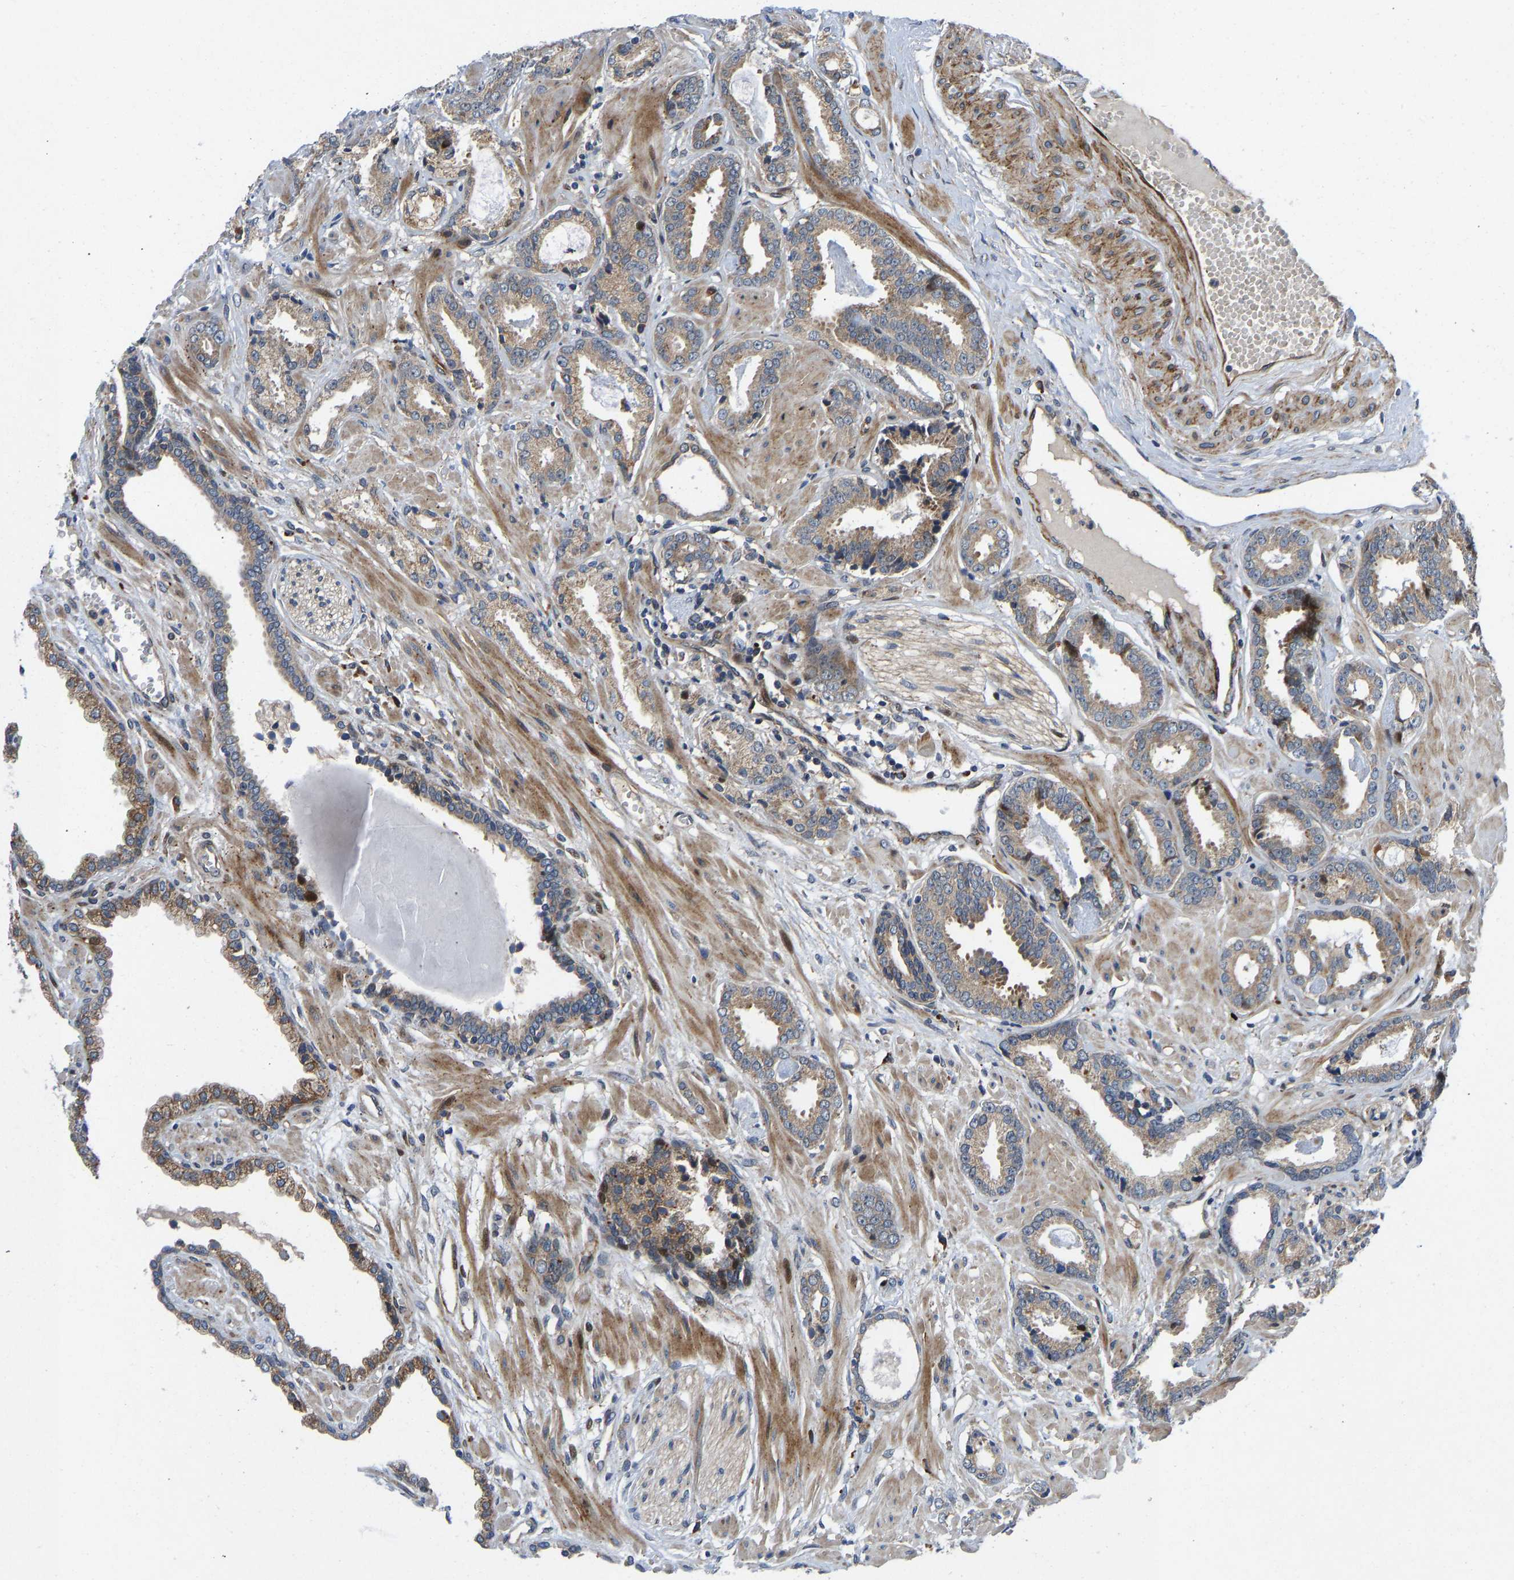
{"staining": {"intensity": "weak", "quantity": ">75%", "location": "cytoplasmic/membranous"}, "tissue": "prostate cancer", "cell_type": "Tumor cells", "image_type": "cancer", "snomed": [{"axis": "morphology", "description": "Adenocarcinoma, Low grade"}, {"axis": "topography", "description": "Prostate"}], "caption": "Brown immunohistochemical staining in low-grade adenocarcinoma (prostate) shows weak cytoplasmic/membranous expression in approximately >75% of tumor cells.", "gene": "TMEM38B", "patient": {"sex": "male", "age": 53}}